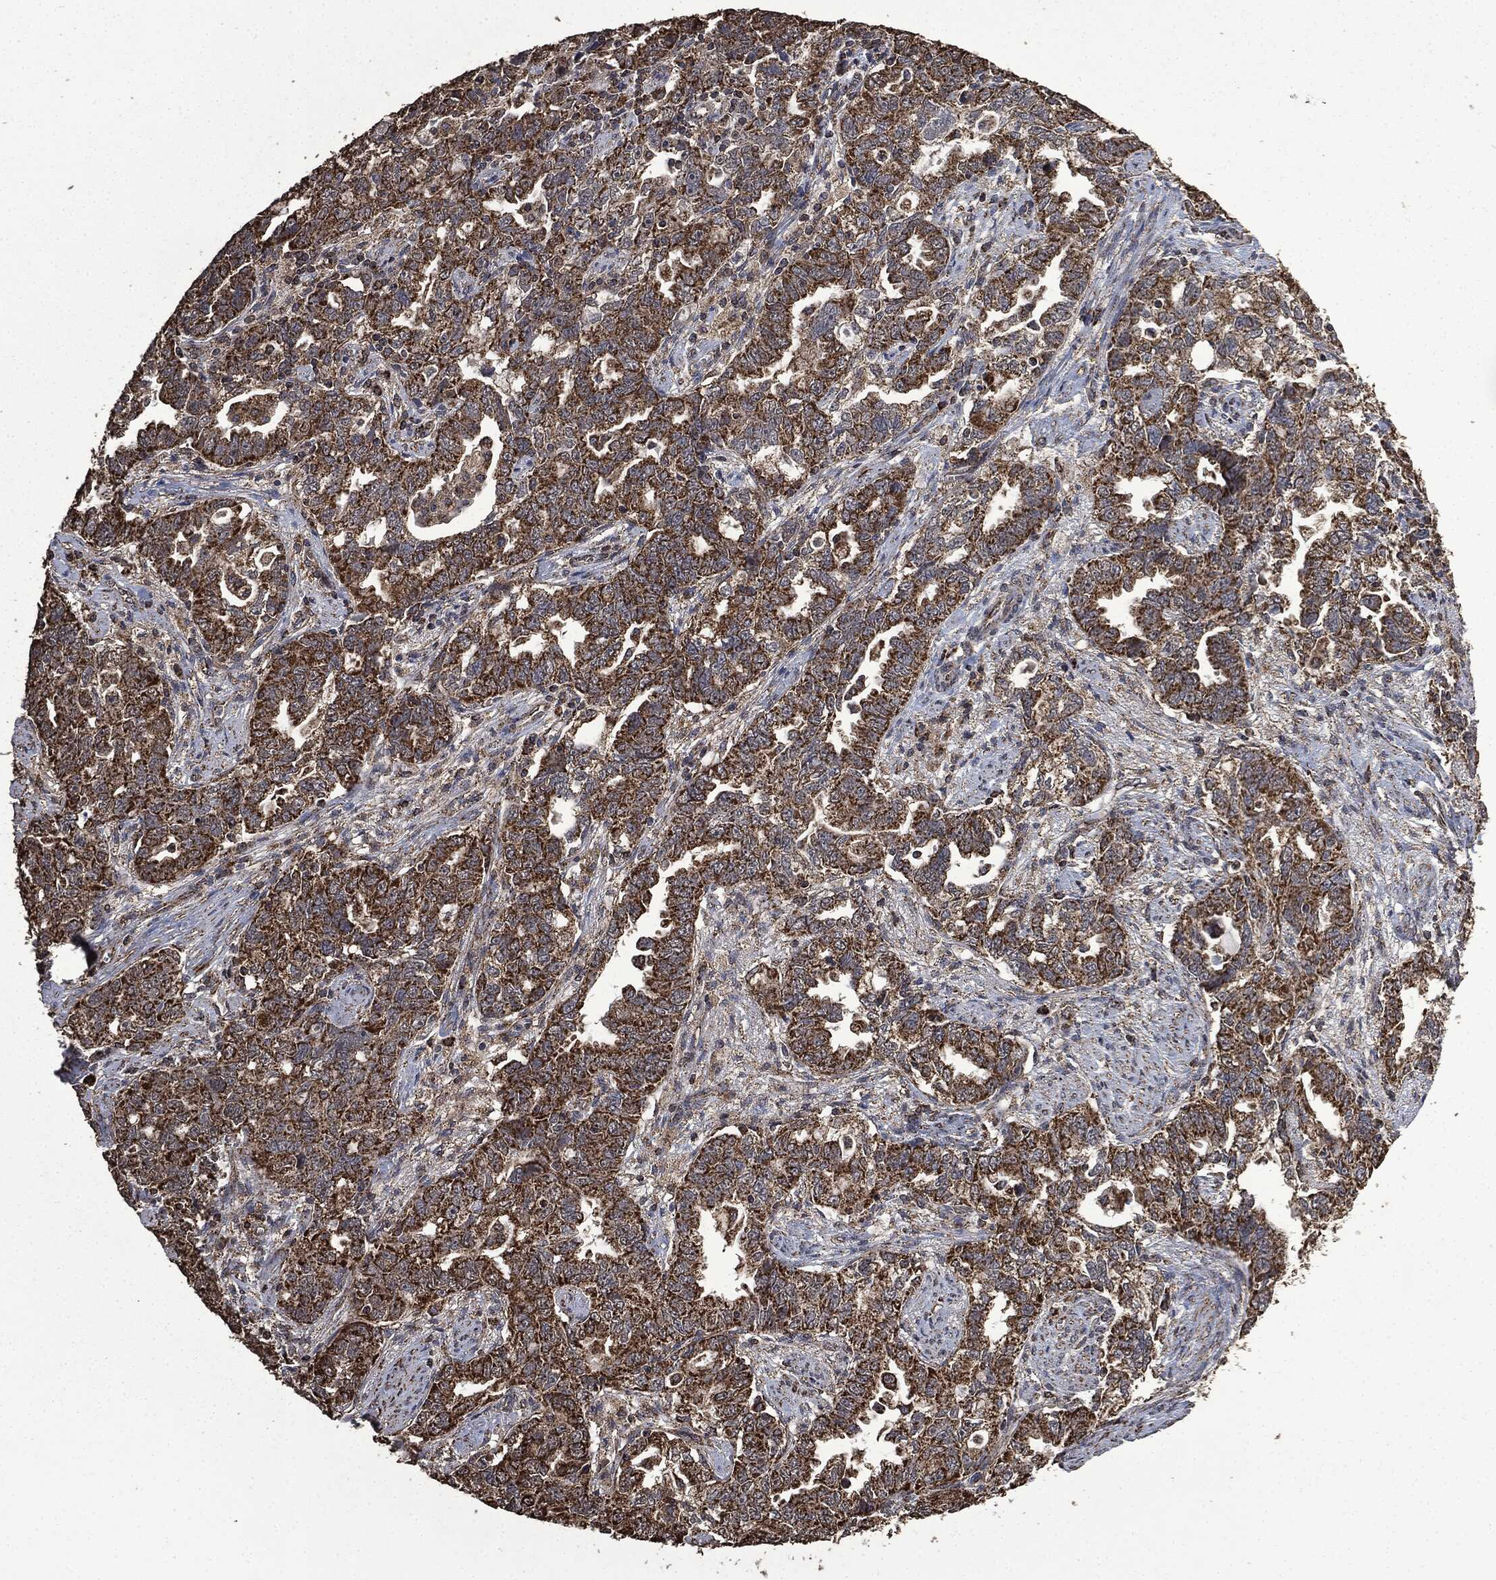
{"staining": {"intensity": "strong", "quantity": ">75%", "location": "cytoplasmic/membranous"}, "tissue": "ovarian cancer", "cell_type": "Tumor cells", "image_type": "cancer", "snomed": [{"axis": "morphology", "description": "Cystadenocarcinoma, serous, NOS"}, {"axis": "topography", "description": "Ovary"}], "caption": "There is high levels of strong cytoplasmic/membranous expression in tumor cells of serous cystadenocarcinoma (ovarian), as demonstrated by immunohistochemical staining (brown color).", "gene": "LIG3", "patient": {"sex": "female", "age": 51}}